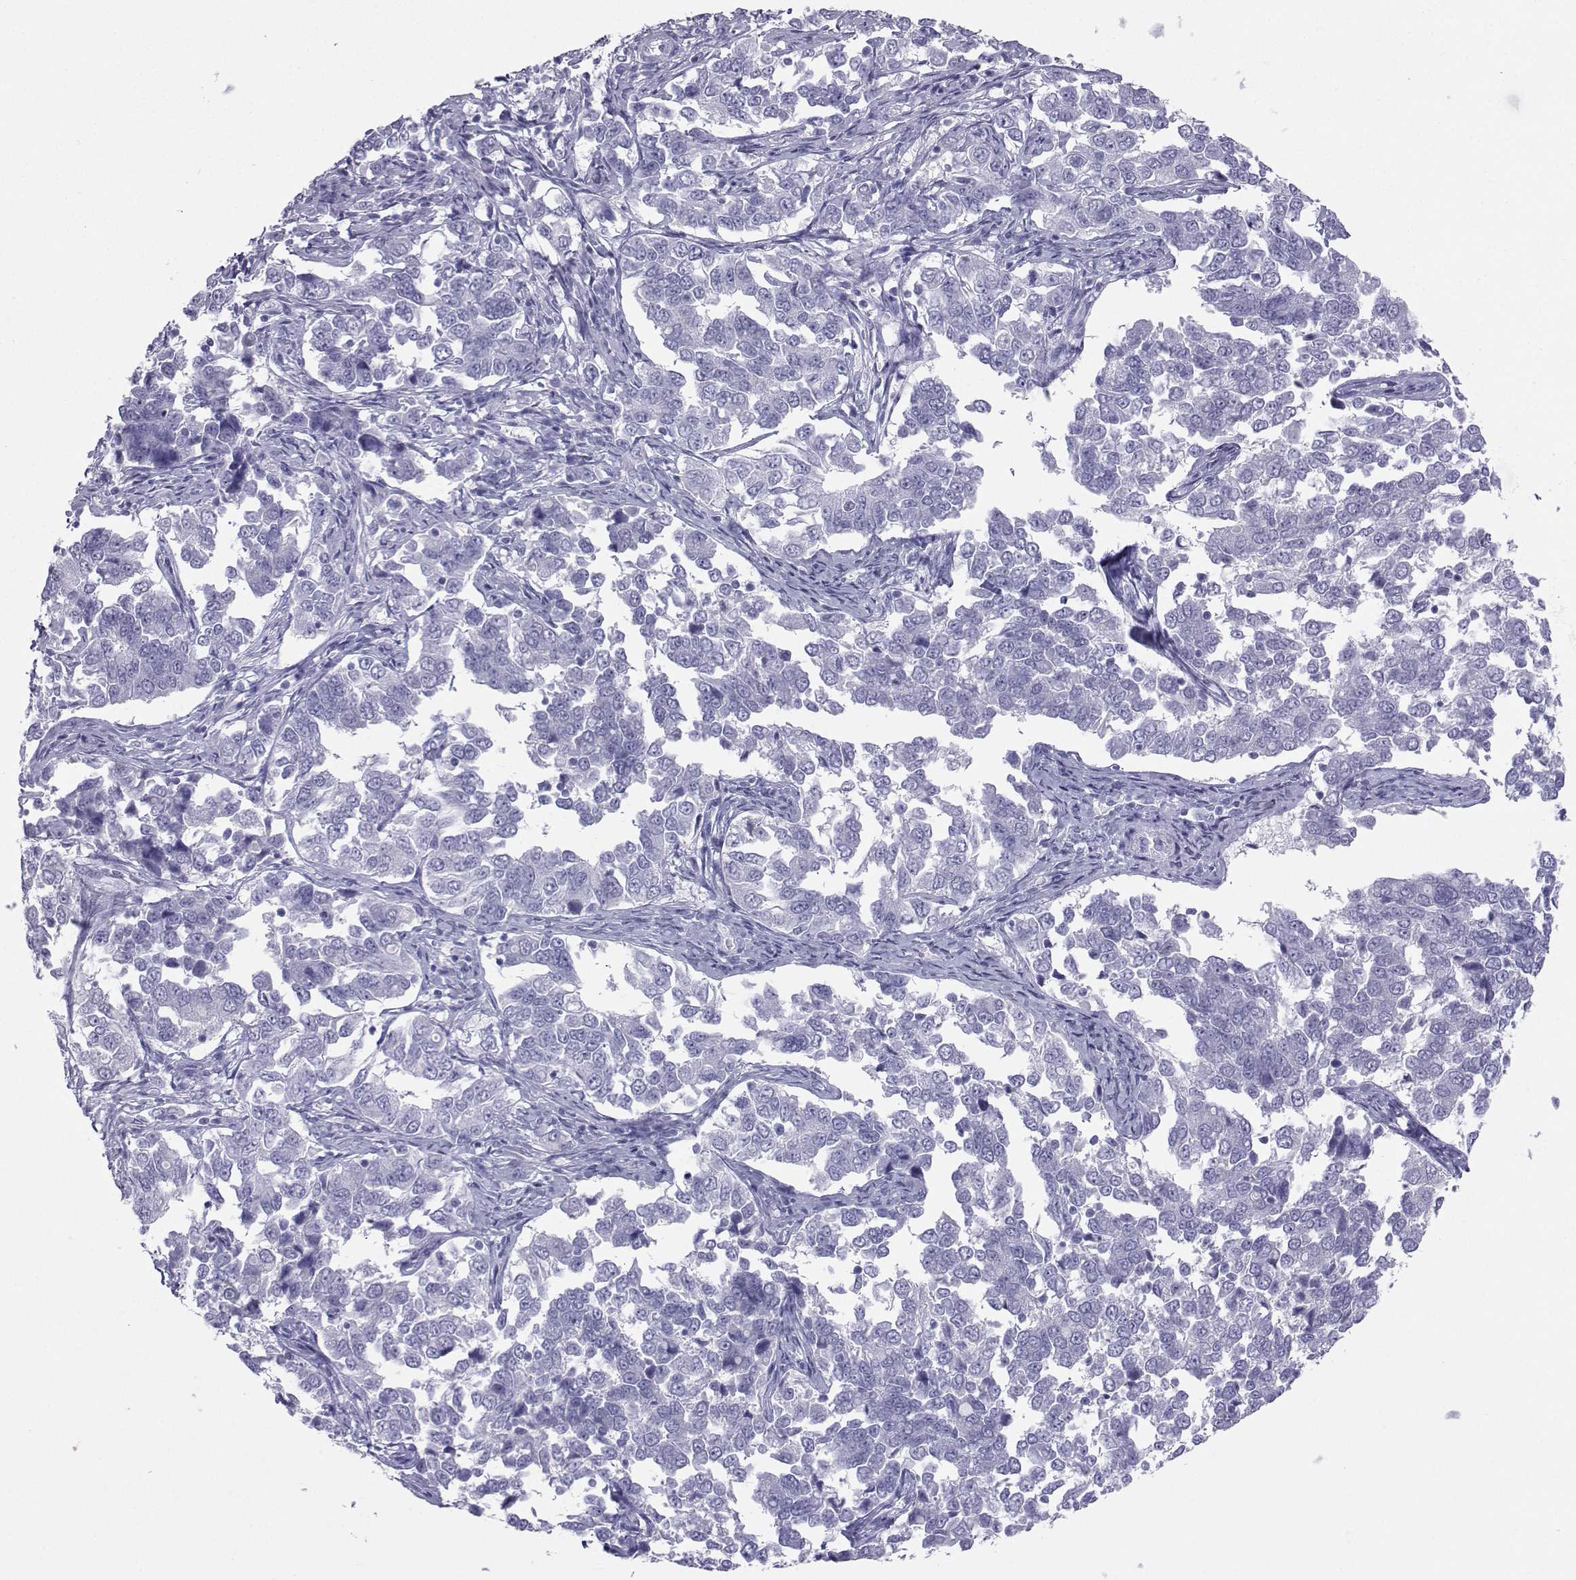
{"staining": {"intensity": "negative", "quantity": "none", "location": "none"}, "tissue": "endometrial cancer", "cell_type": "Tumor cells", "image_type": "cancer", "snomed": [{"axis": "morphology", "description": "Adenocarcinoma, NOS"}, {"axis": "topography", "description": "Endometrium"}], "caption": "Tumor cells are negative for protein expression in human endometrial cancer.", "gene": "LORICRIN", "patient": {"sex": "female", "age": 43}}